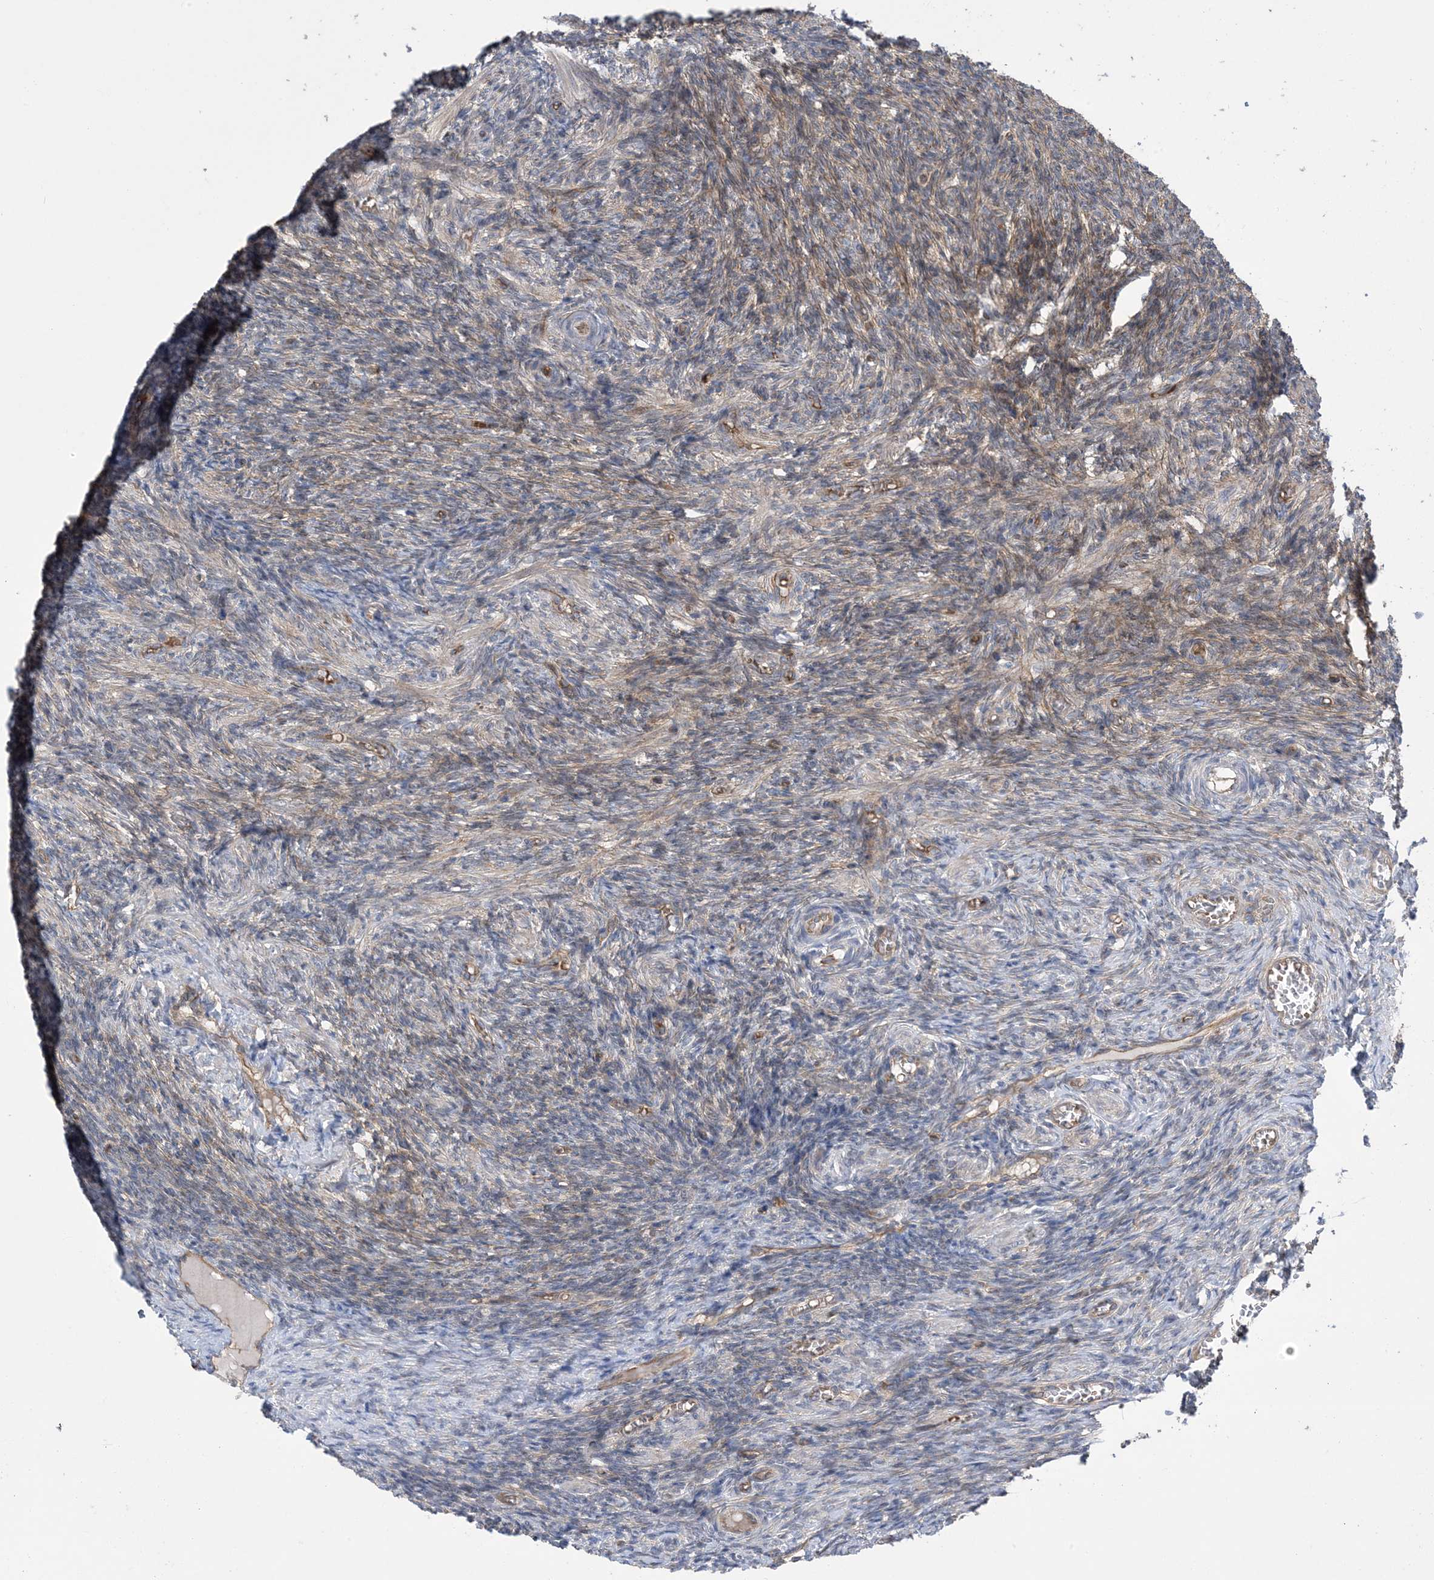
{"staining": {"intensity": "weak", "quantity": "<25%", "location": "cytoplasmic/membranous"}, "tissue": "ovary", "cell_type": "Ovarian stroma cells", "image_type": "normal", "snomed": [{"axis": "morphology", "description": "Normal tissue, NOS"}, {"axis": "topography", "description": "Ovary"}], "caption": "Immunohistochemistry (IHC) image of unremarkable ovary stained for a protein (brown), which displays no staining in ovarian stroma cells. (DAB (3,3'-diaminobenzidine) IHC, high magnification).", "gene": "AOC1", "patient": {"sex": "female", "age": 27}}